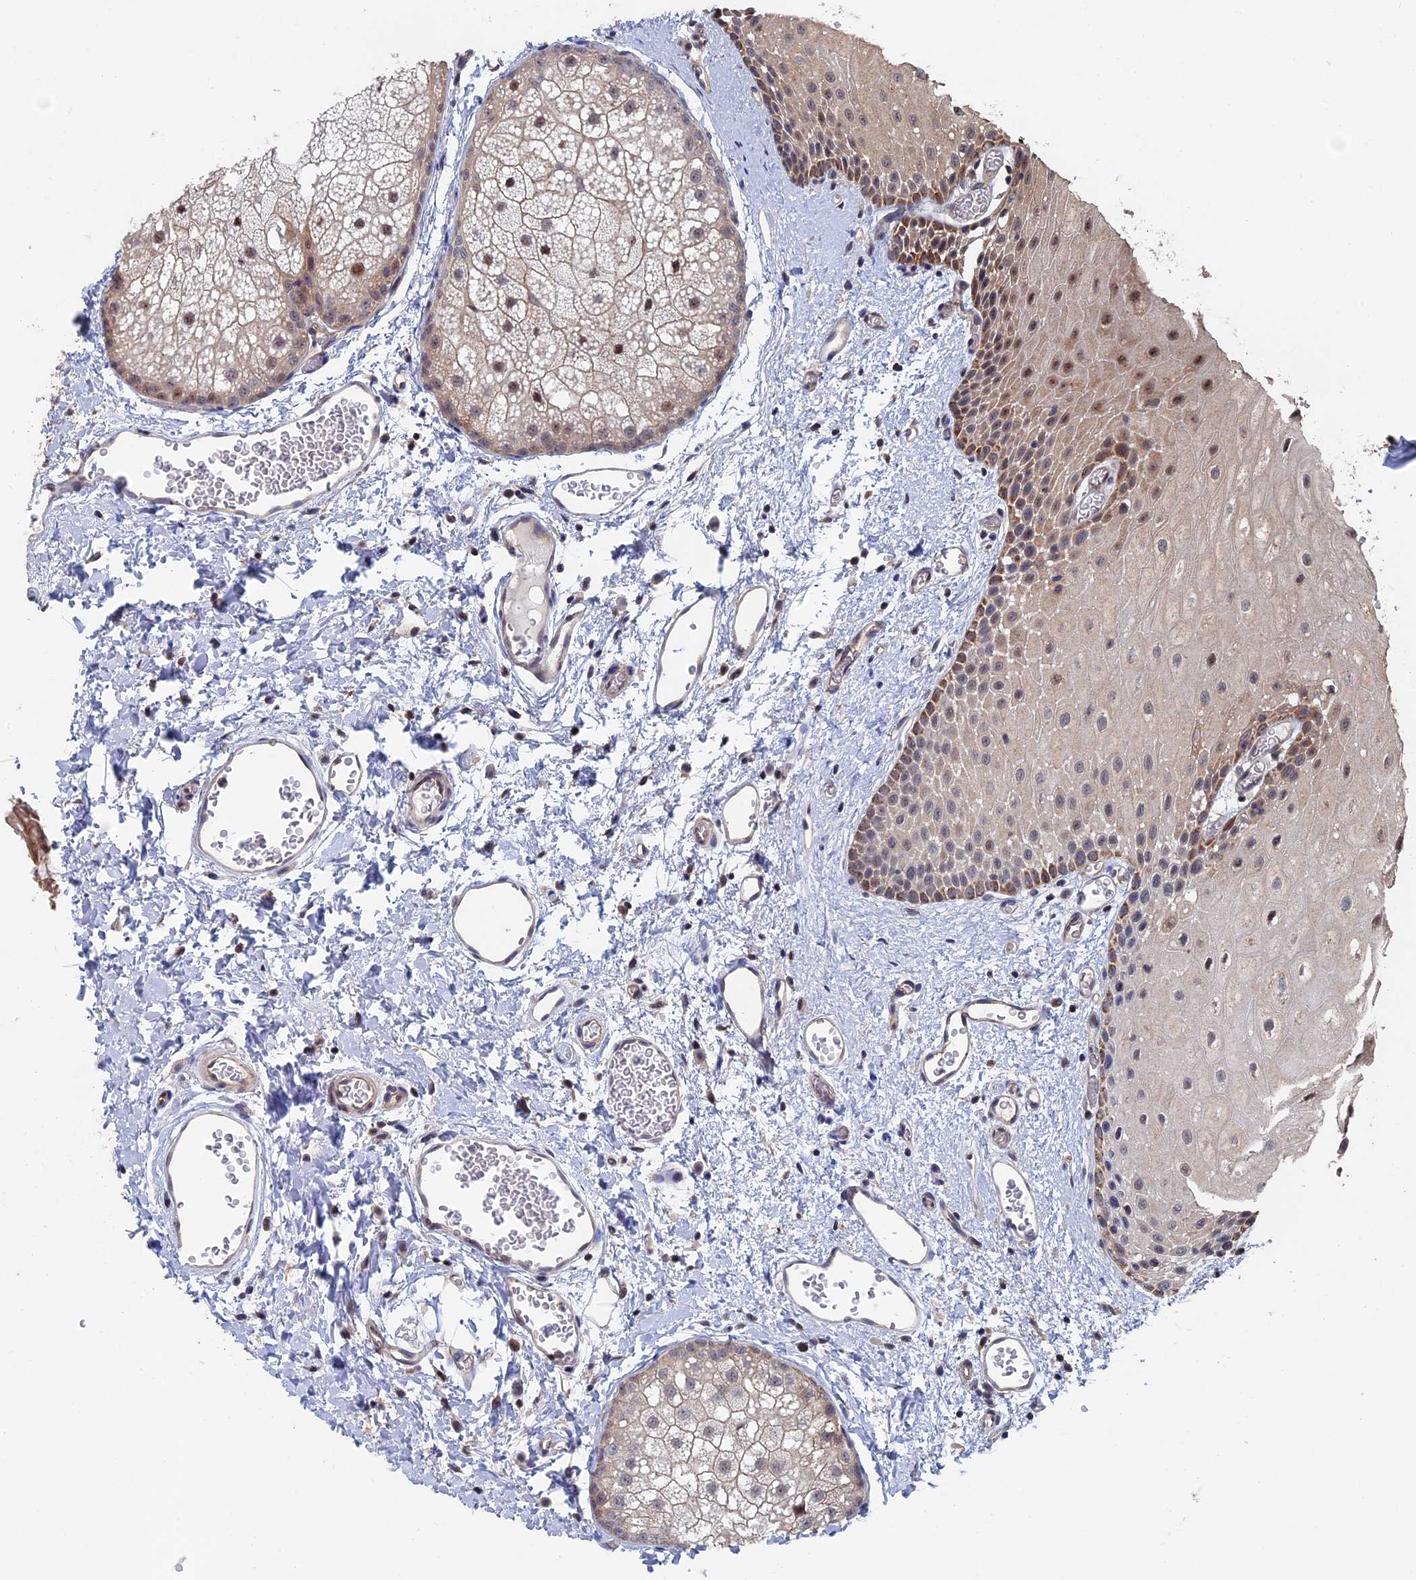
{"staining": {"intensity": "weak", "quantity": "25%-75%", "location": "cytoplasmic/membranous,nuclear"}, "tissue": "oral mucosa", "cell_type": "Squamous epithelial cells", "image_type": "normal", "snomed": [{"axis": "morphology", "description": "Normal tissue, NOS"}, {"axis": "morphology", "description": "Squamous cell carcinoma, NOS"}, {"axis": "topography", "description": "Oral tissue"}, {"axis": "topography", "description": "Head-Neck"}], "caption": "Oral mucosa stained with IHC exhibits weak cytoplasmic/membranous,nuclear positivity in about 25%-75% of squamous epithelial cells. (DAB = brown stain, brightfield microscopy at high magnification).", "gene": "KIAA1328", "patient": {"sex": "female", "age": 70}}